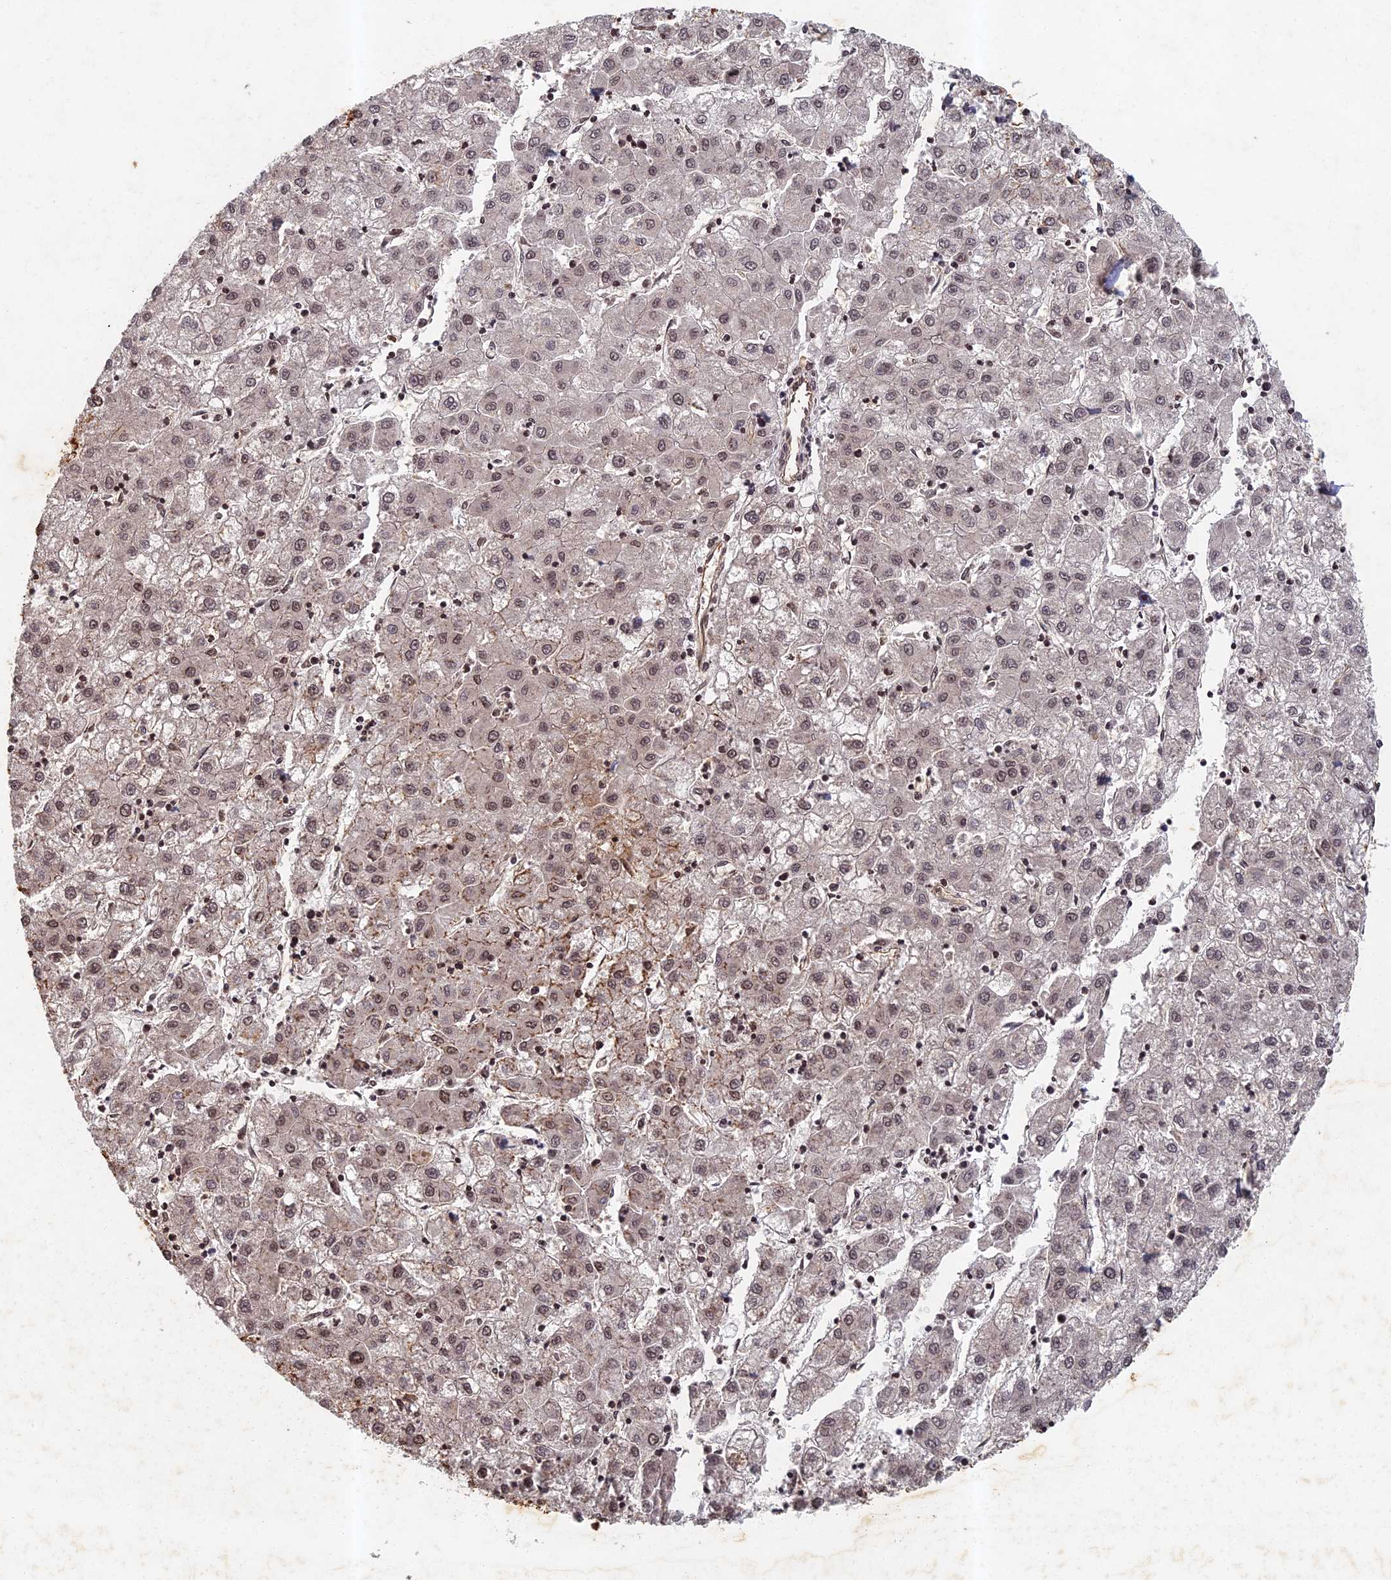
{"staining": {"intensity": "weak", "quantity": "25%-75%", "location": "nuclear"}, "tissue": "liver cancer", "cell_type": "Tumor cells", "image_type": "cancer", "snomed": [{"axis": "morphology", "description": "Carcinoma, Hepatocellular, NOS"}, {"axis": "topography", "description": "Liver"}], "caption": "High-magnification brightfield microscopy of hepatocellular carcinoma (liver) stained with DAB (3,3'-diaminobenzidine) (brown) and counterstained with hematoxylin (blue). tumor cells exhibit weak nuclear staining is seen in about25%-75% of cells.", "gene": "ABCB10", "patient": {"sex": "male", "age": 72}}